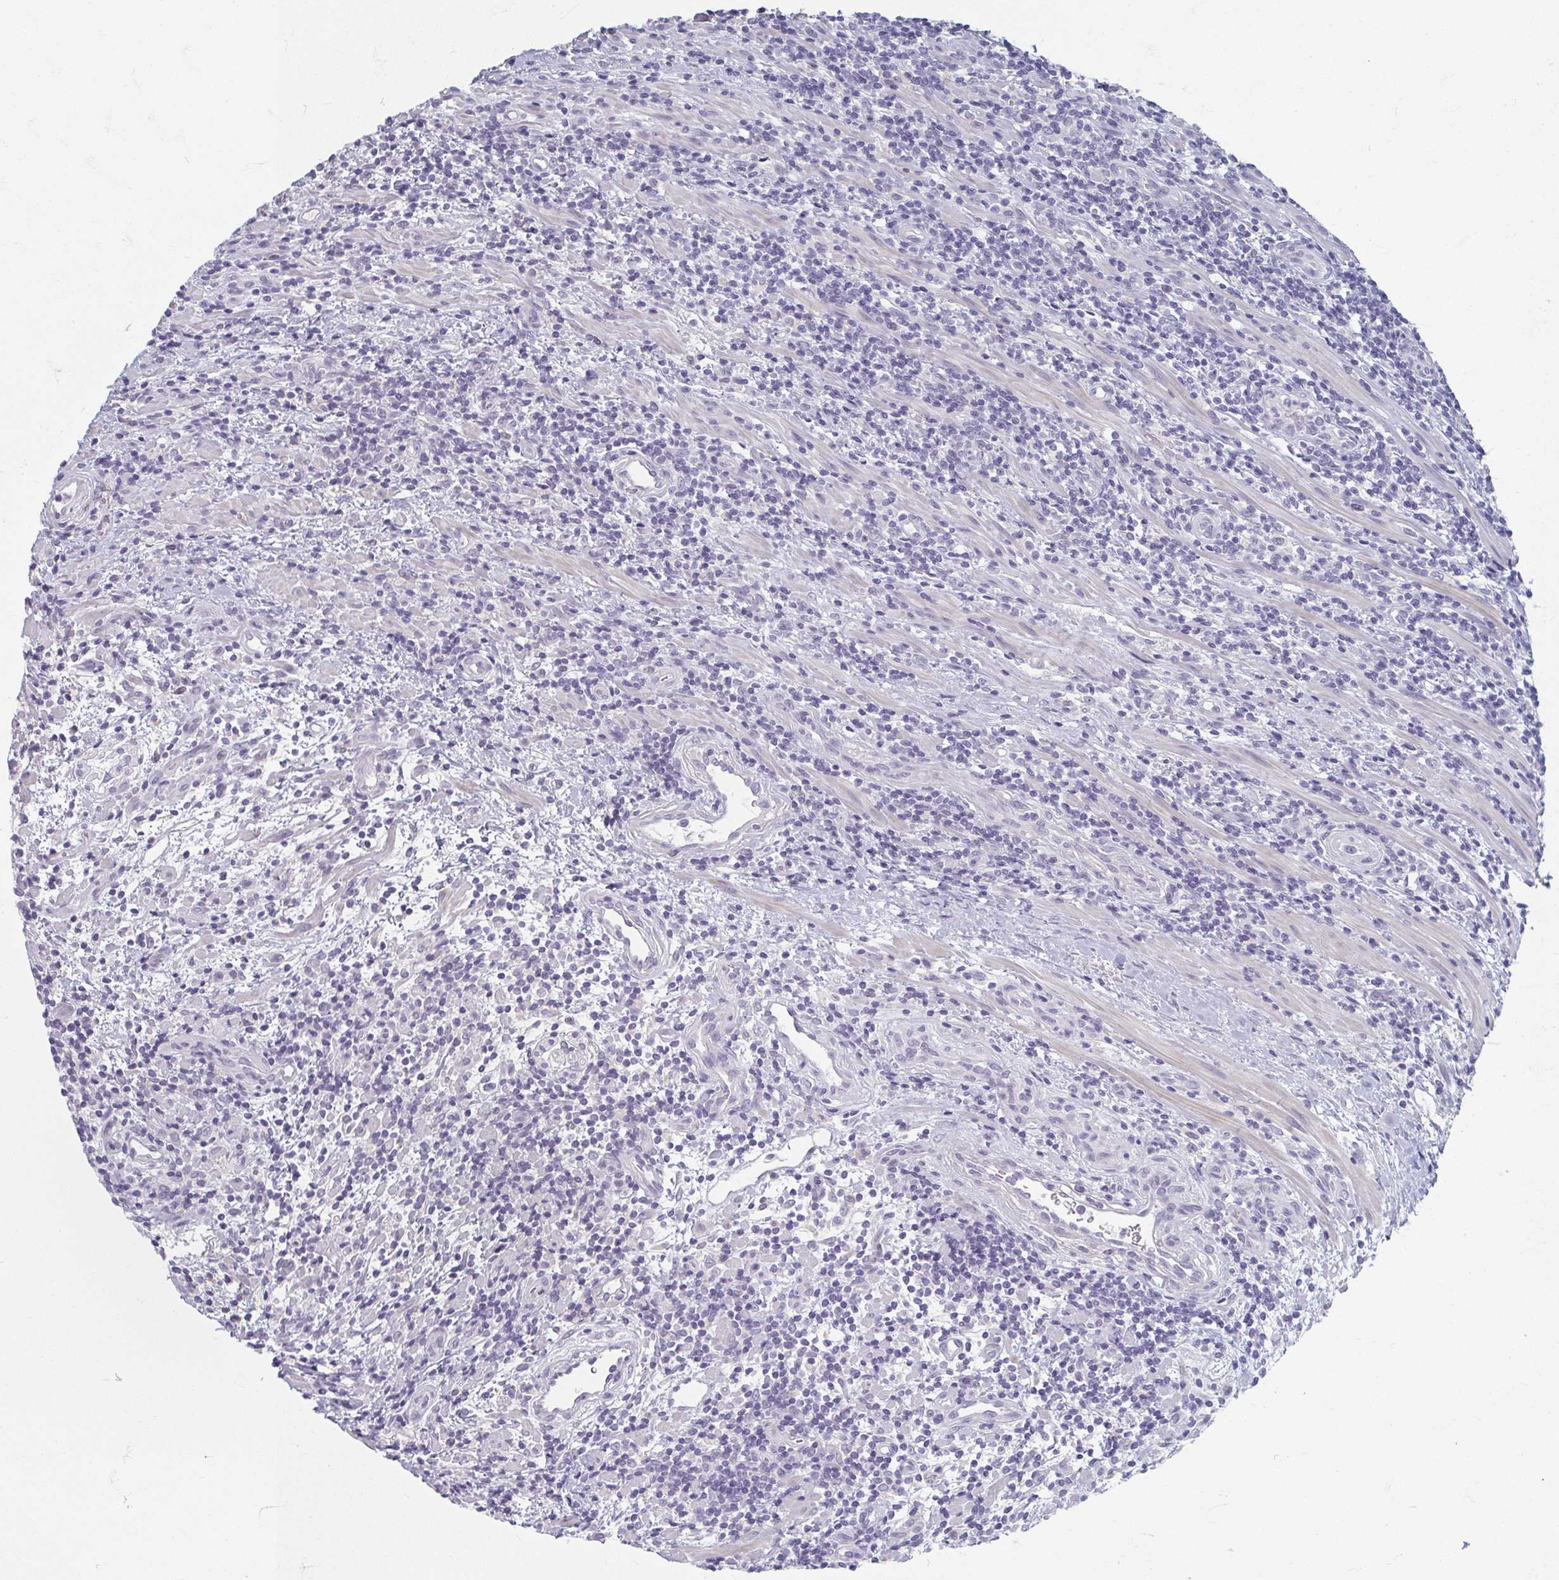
{"staining": {"intensity": "negative", "quantity": "none", "location": "none"}, "tissue": "lymphoma", "cell_type": "Tumor cells", "image_type": "cancer", "snomed": [{"axis": "morphology", "description": "Malignant lymphoma, non-Hodgkin's type, High grade"}, {"axis": "topography", "description": "Small intestine"}], "caption": "There is no significant staining in tumor cells of high-grade malignant lymphoma, non-Hodgkin's type.", "gene": "CAMKV", "patient": {"sex": "female", "age": 56}}